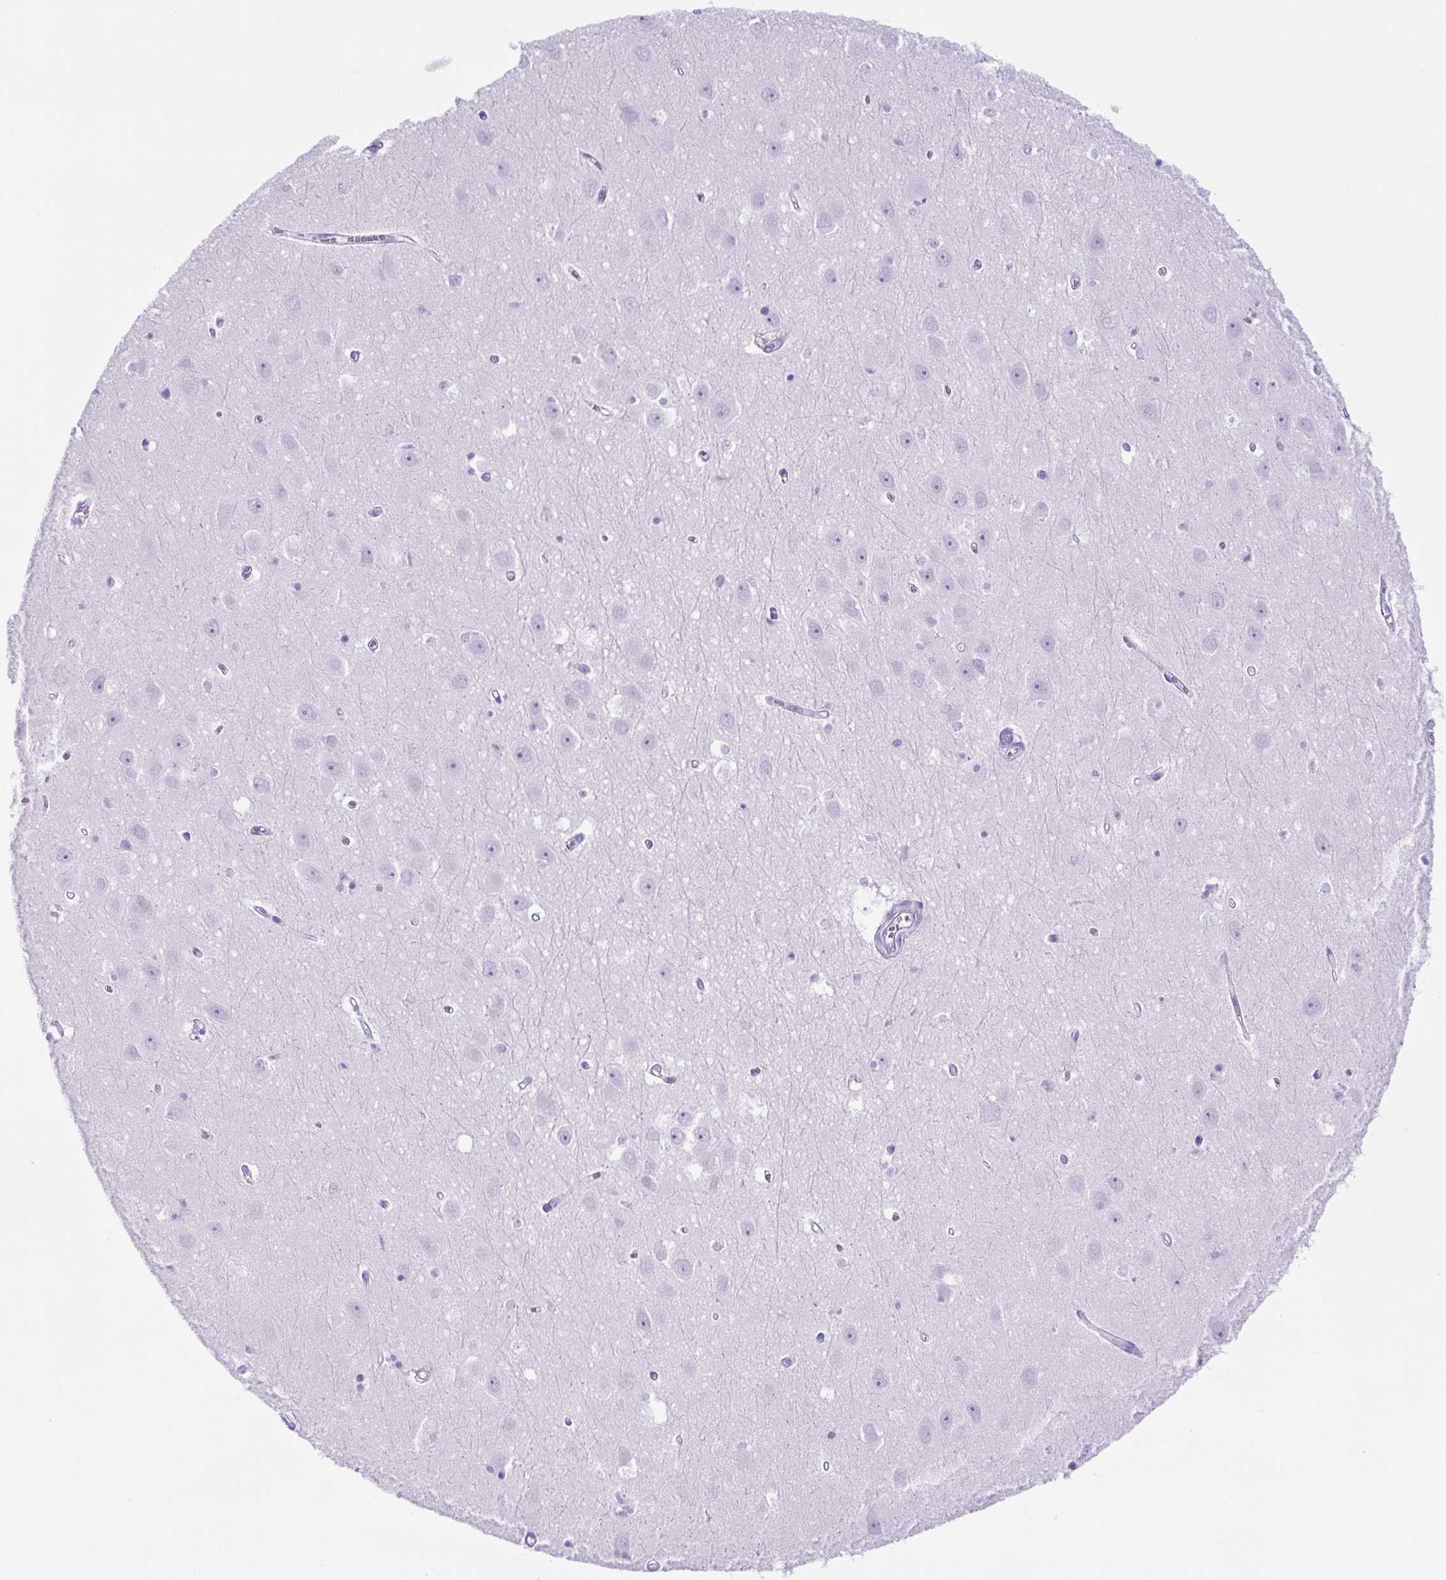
{"staining": {"intensity": "negative", "quantity": "none", "location": "none"}, "tissue": "hippocampus", "cell_type": "Glial cells", "image_type": "normal", "snomed": [{"axis": "morphology", "description": "Normal tissue, NOS"}, {"axis": "topography", "description": "Hippocampus"}], "caption": "IHC of normal hippocampus displays no positivity in glial cells.", "gene": "UBL3", "patient": {"sex": "female", "age": 64}}